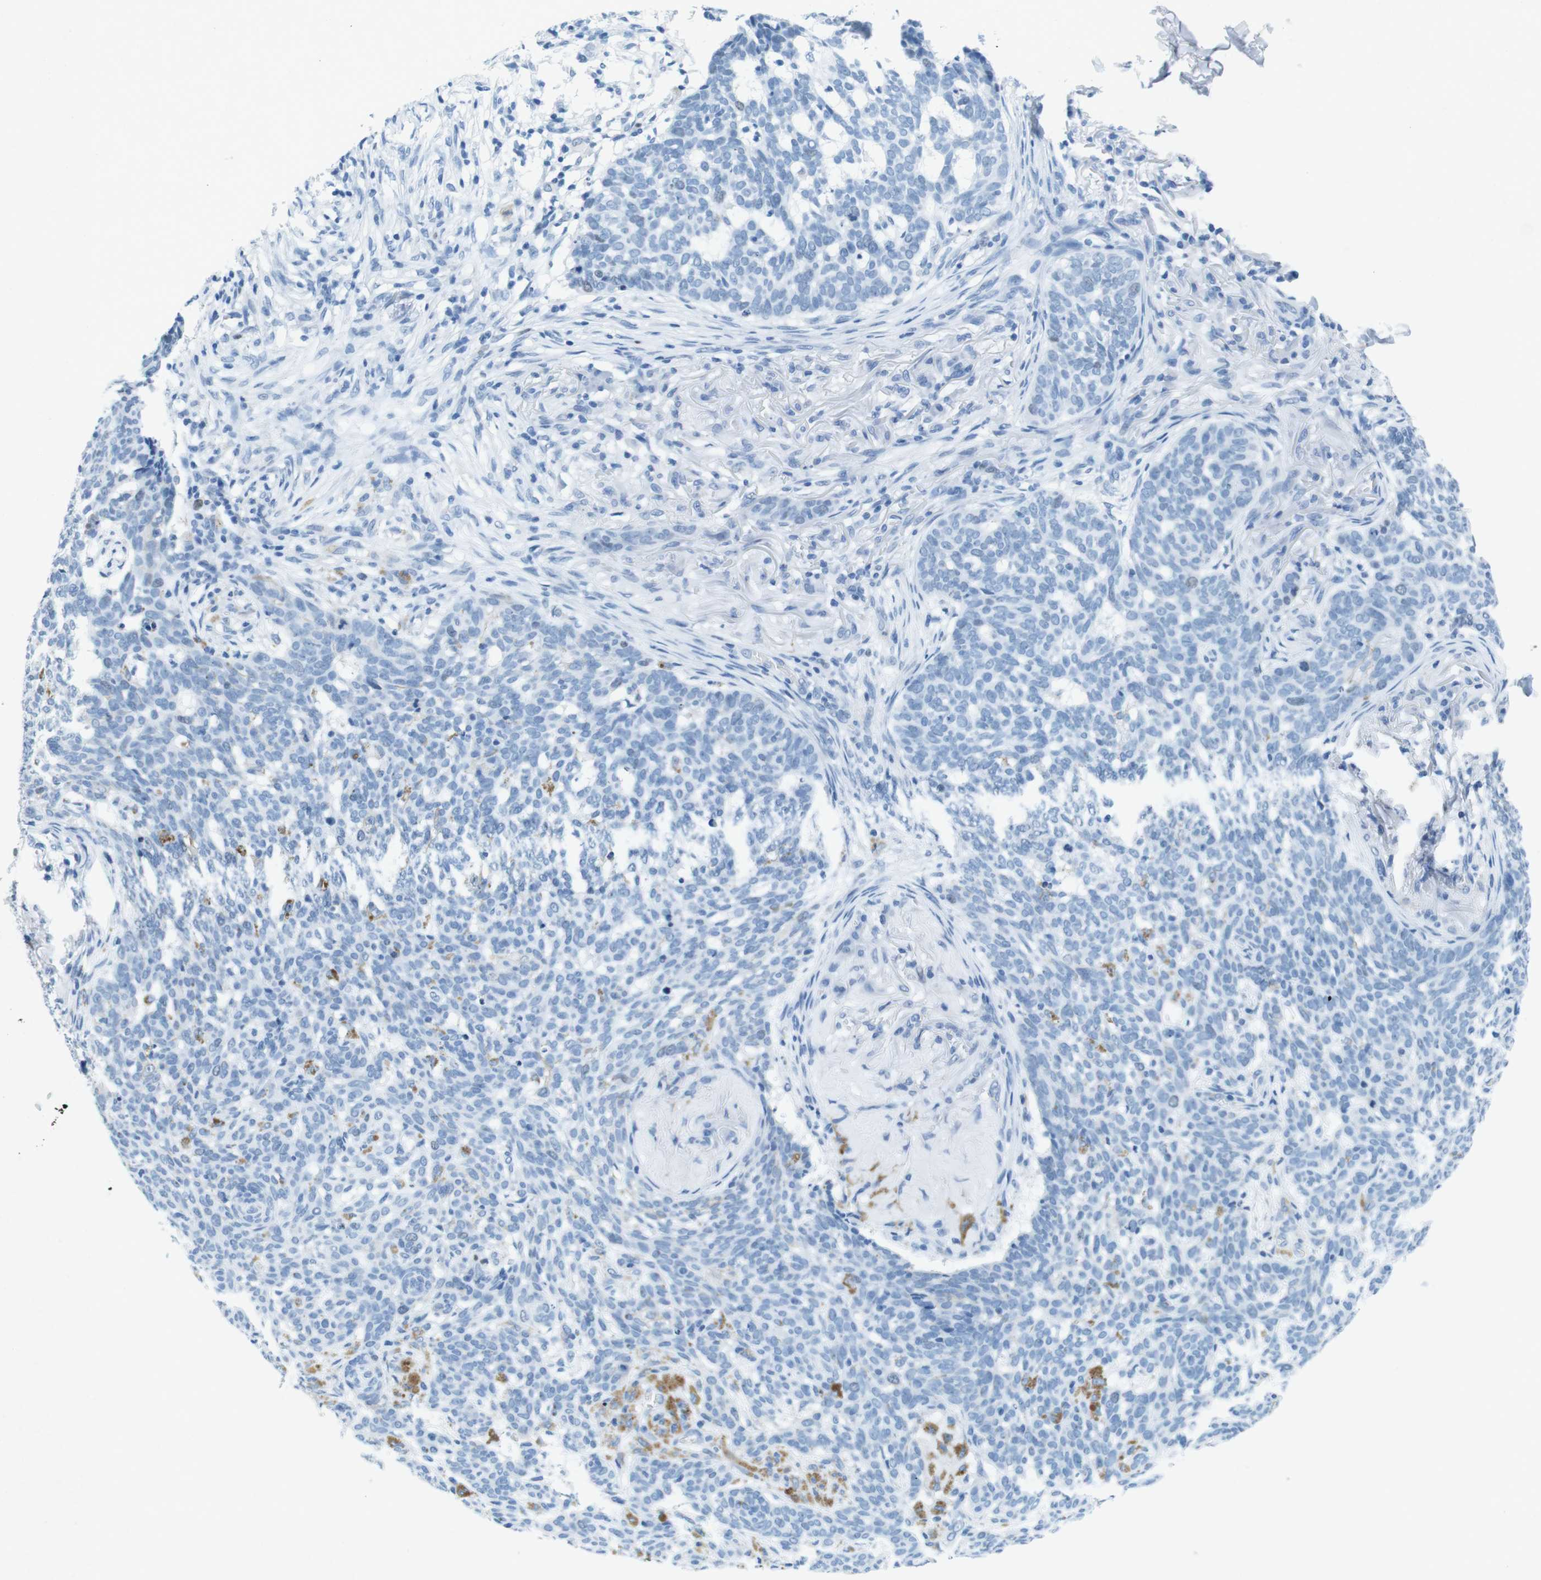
{"staining": {"intensity": "negative", "quantity": "none", "location": "none"}, "tissue": "skin cancer", "cell_type": "Tumor cells", "image_type": "cancer", "snomed": [{"axis": "morphology", "description": "Basal cell carcinoma"}, {"axis": "topography", "description": "Skin"}], "caption": "Immunohistochemistry (IHC) micrograph of neoplastic tissue: human basal cell carcinoma (skin) stained with DAB (3,3'-diaminobenzidine) reveals no significant protein expression in tumor cells.", "gene": "CTAG1B", "patient": {"sex": "male", "age": 85}}